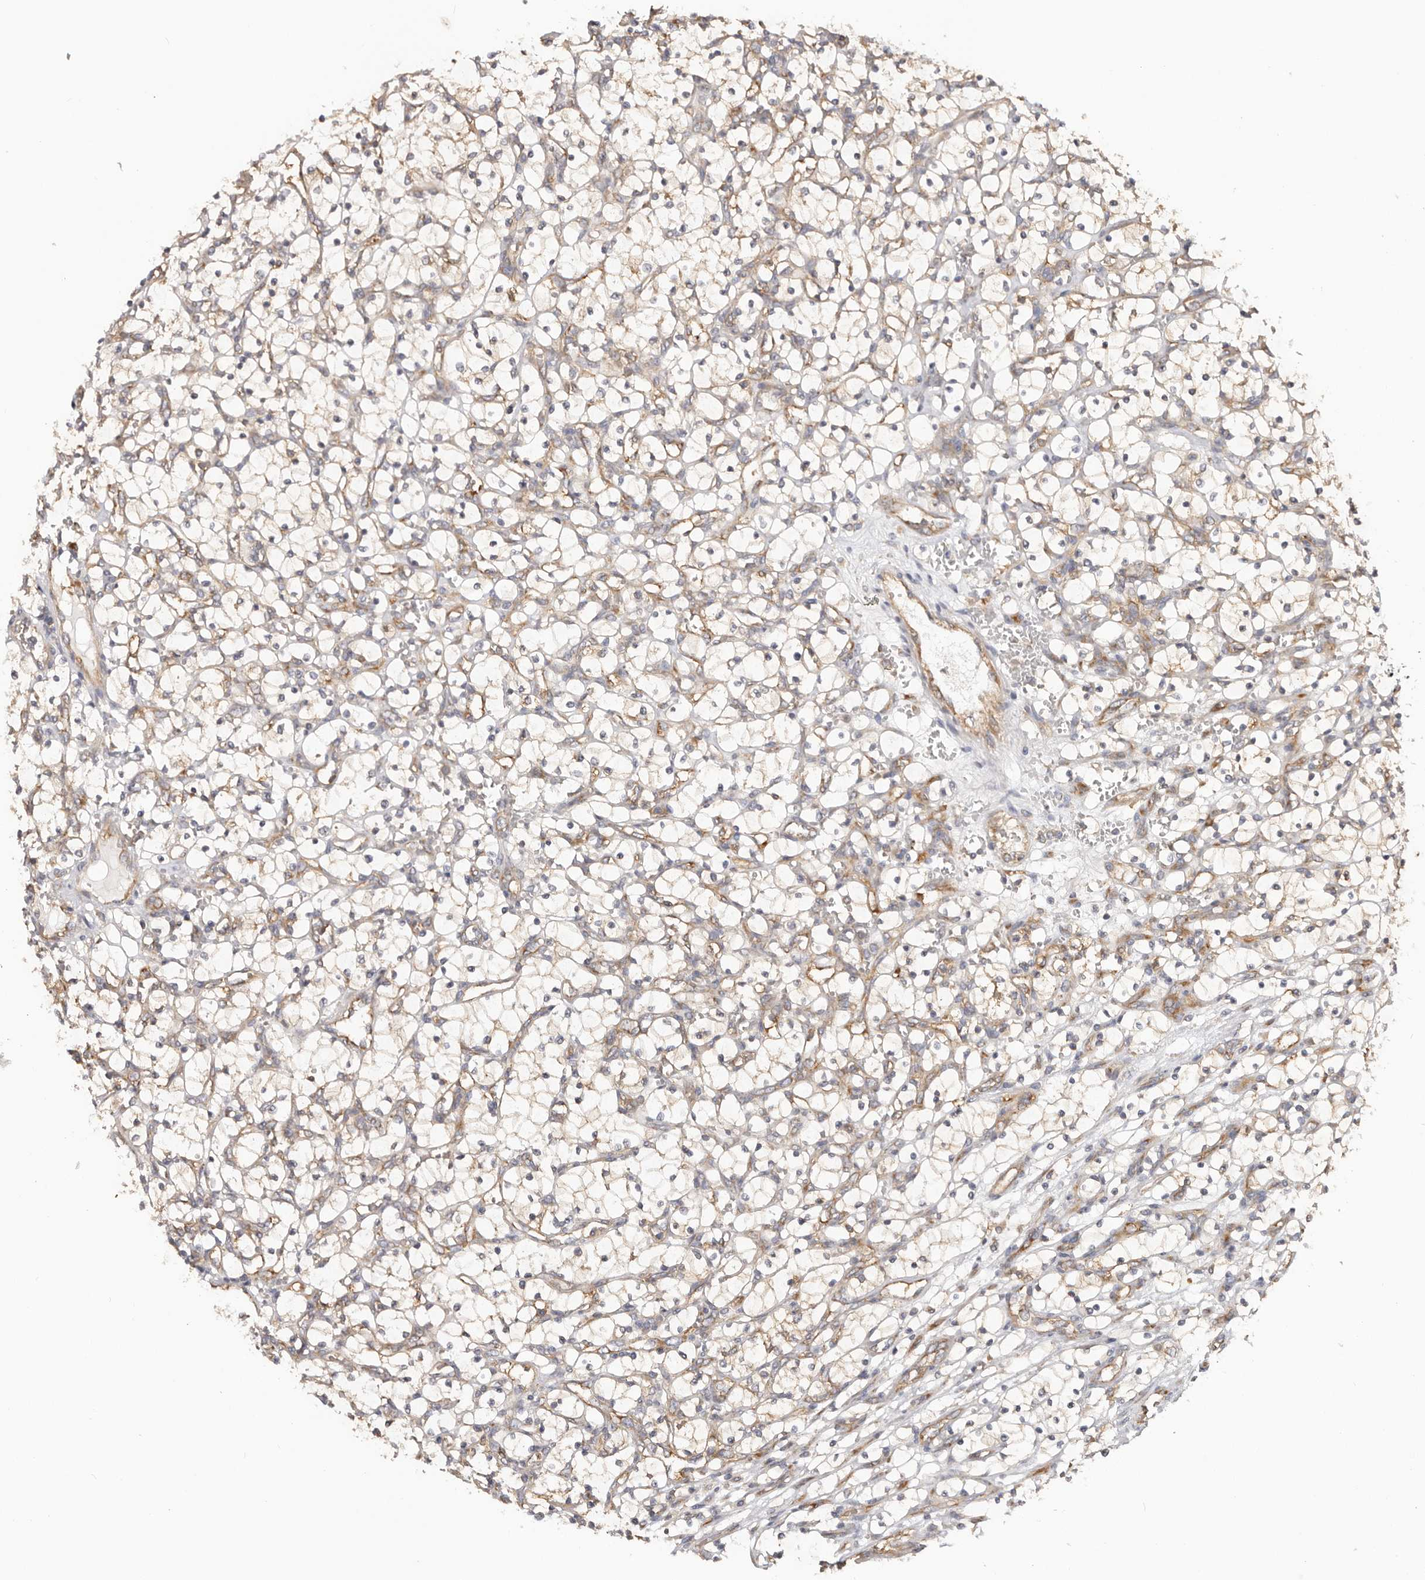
{"staining": {"intensity": "weak", "quantity": "<25%", "location": "cytoplasmic/membranous"}, "tissue": "renal cancer", "cell_type": "Tumor cells", "image_type": "cancer", "snomed": [{"axis": "morphology", "description": "Adenocarcinoma, NOS"}, {"axis": "topography", "description": "Kidney"}], "caption": "Renal cancer was stained to show a protein in brown. There is no significant positivity in tumor cells. (Immunohistochemistry (ihc), brightfield microscopy, high magnification).", "gene": "EPRS1", "patient": {"sex": "female", "age": 69}}